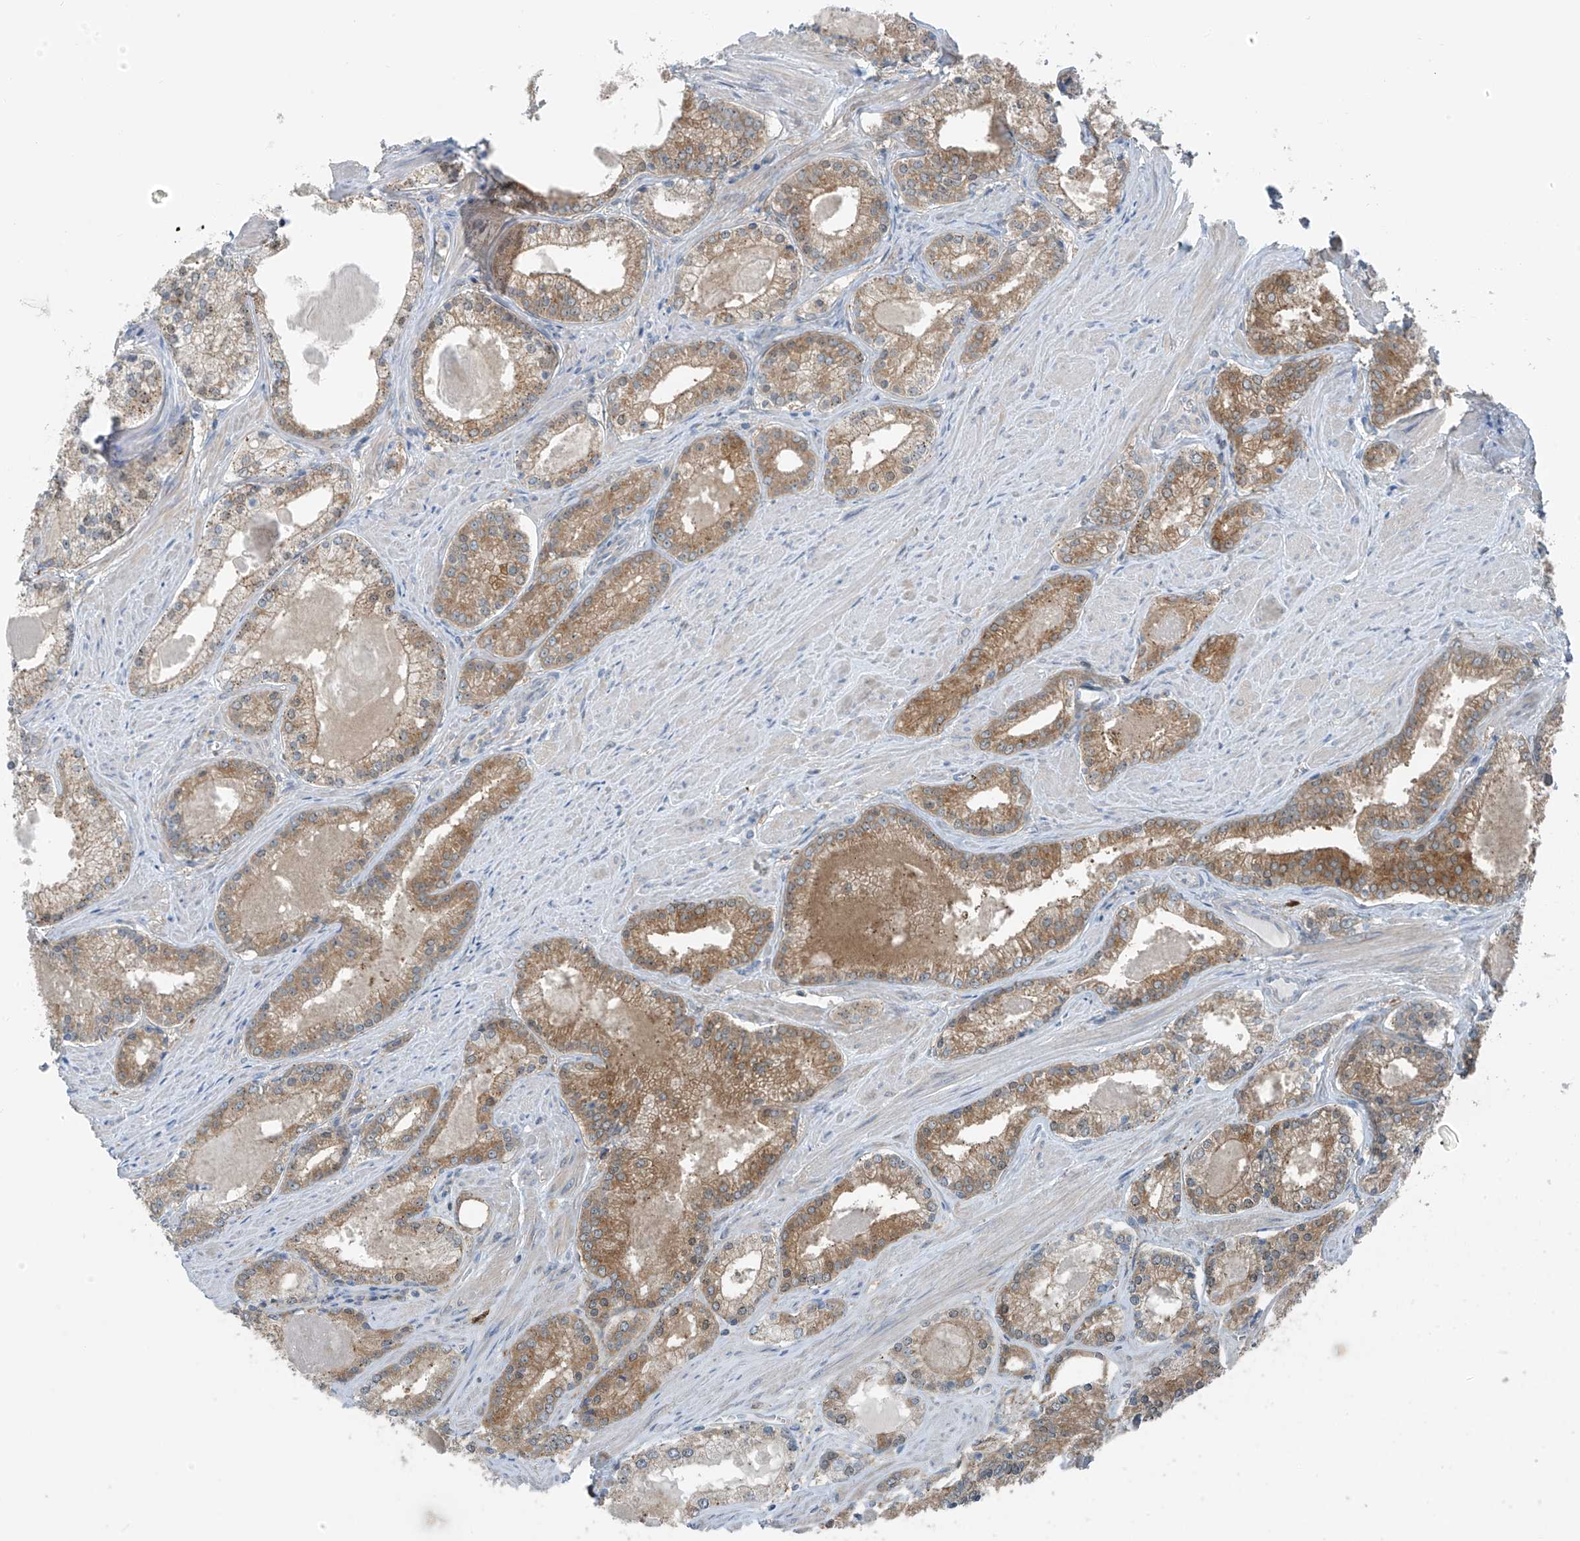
{"staining": {"intensity": "moderate", "quantity": ">75%", "location": "cytoplasmic/membranous"}, "tissue": "prostate cancer", "cell_type": "Tumor cells", "image_type": "cancer", "snomed": [{"axis": "morphology", "description": "Adenocarcinoma, Low grade"}, {"axis": "topography", "description": "Prostate"}], "caption": "A histopathology image of human prostate low-grade adenocarcinoma stained for a protein displays moderate cytoplasmic/membranous brown staining in tumor cells.", "gene": "SLC12A6", "patient": {"sex": "male", "age": 54}}